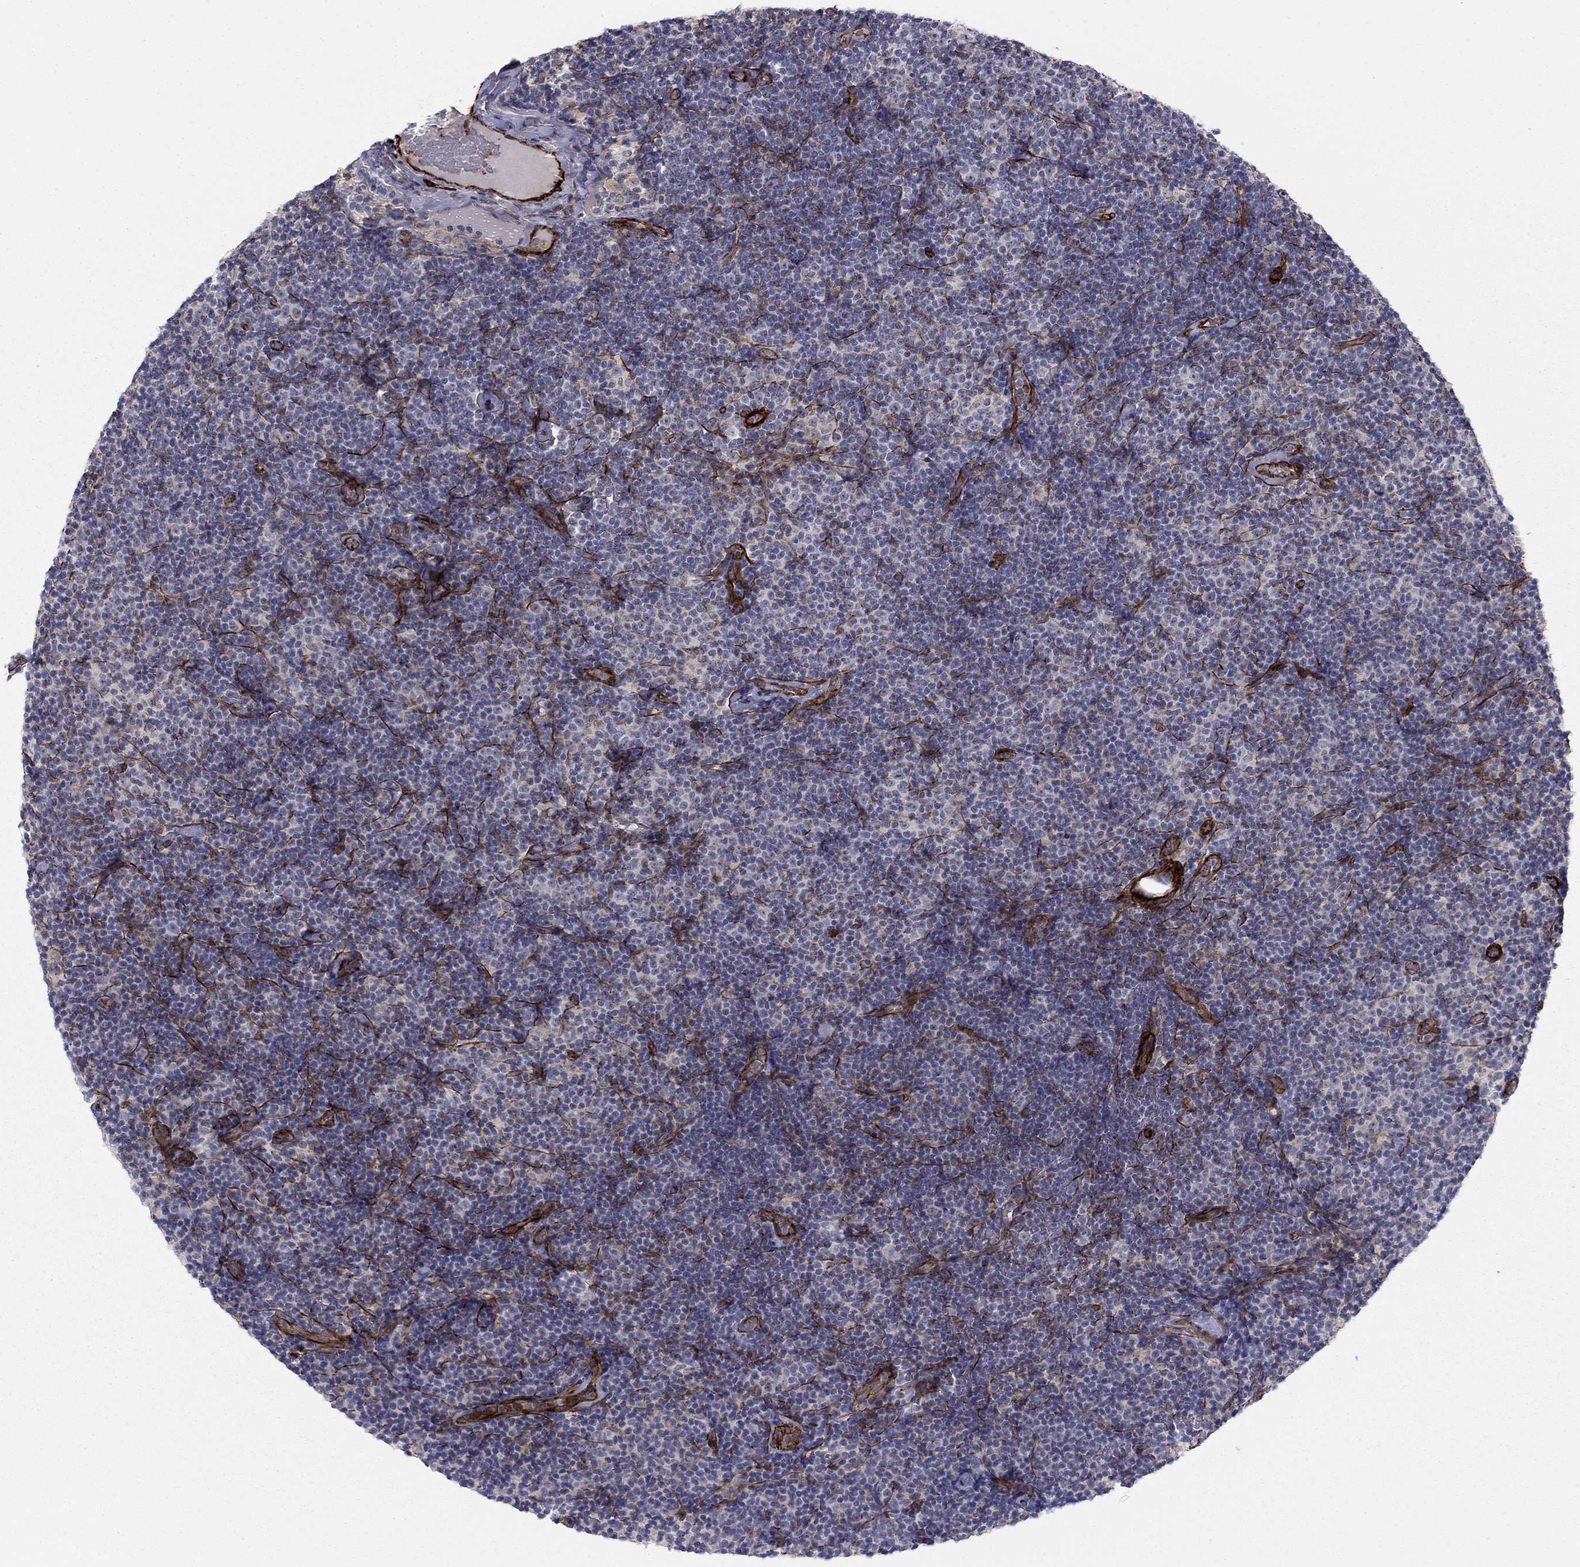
{"staining": {"intensity": "negative", "quantity": "none", "location": "none"}, "tissue": "lymphoma", "cell_type": "Tumor cells", "image_type": "cancer", "snomed": [{"axis": "morphology", "description": "Malignant lymphoma, non-Hodgkin's type, Low grade"}, {"axis": "topography", "description": "Lymph node"}], "caption": "A micrograph of malignant lymphoma, non-Hodgkin's type (low-grade) stained for a protein demonstrates no brown staining in tumor cells.", "gene": "KRBA1", "patient": {"sex": "male", "age": 81}}